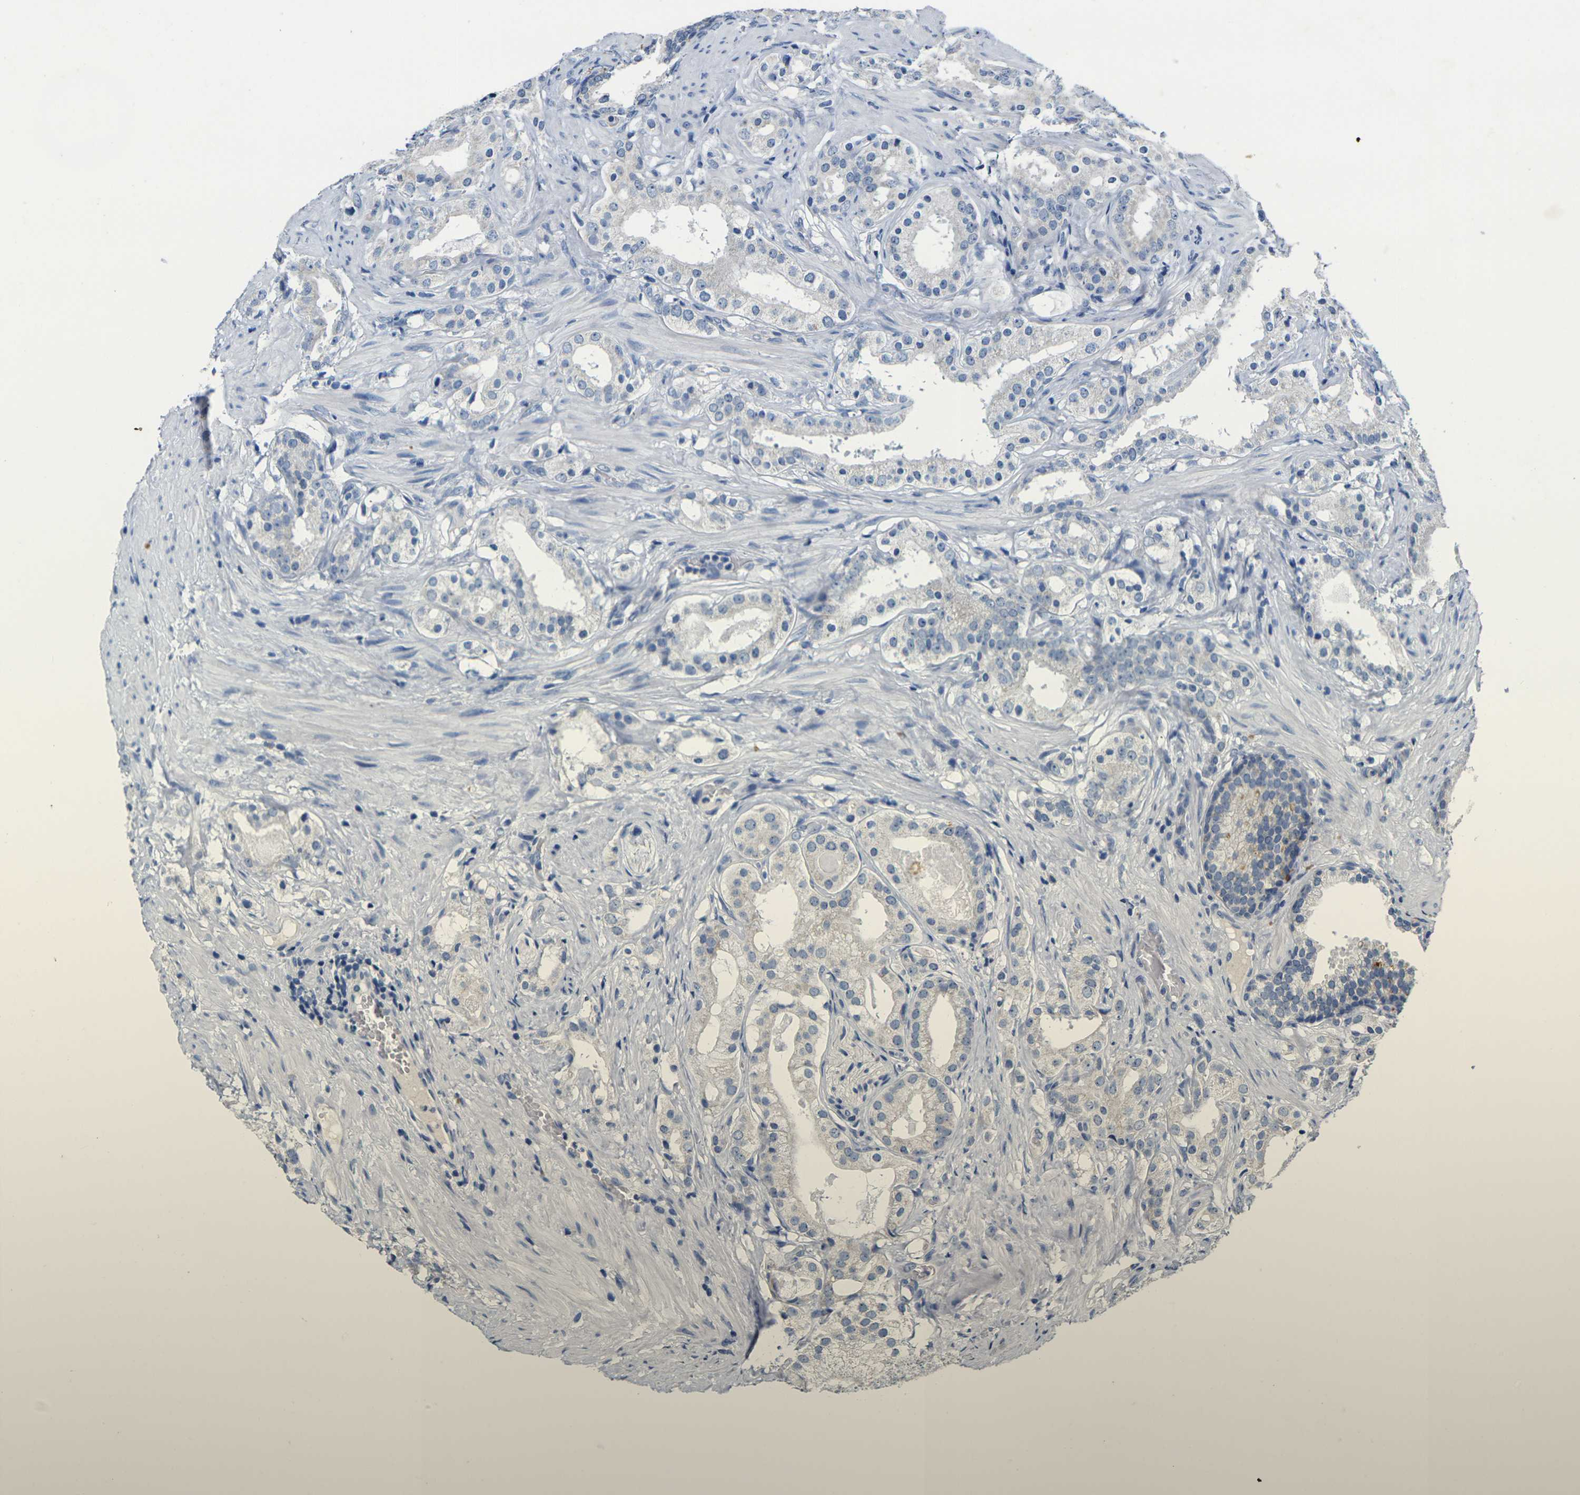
{"staining": {"intensity": "negative", "quantity": "none", "location": "none"}, "tissue": "prostate cancer", "cell_type": "Tumor cells", "image_type": "cancer", "snomed": [{"axis": "morphology", "description": "Adenocarcinoma, Low grade"}, {"axis": "topography", "description": "Prostate"}], "caption": "This is an IHC image of prostate cancer. There is no expression in tumor cells.", "gene": "NOCT", "patient": {"sex": "male", "age": 59}}